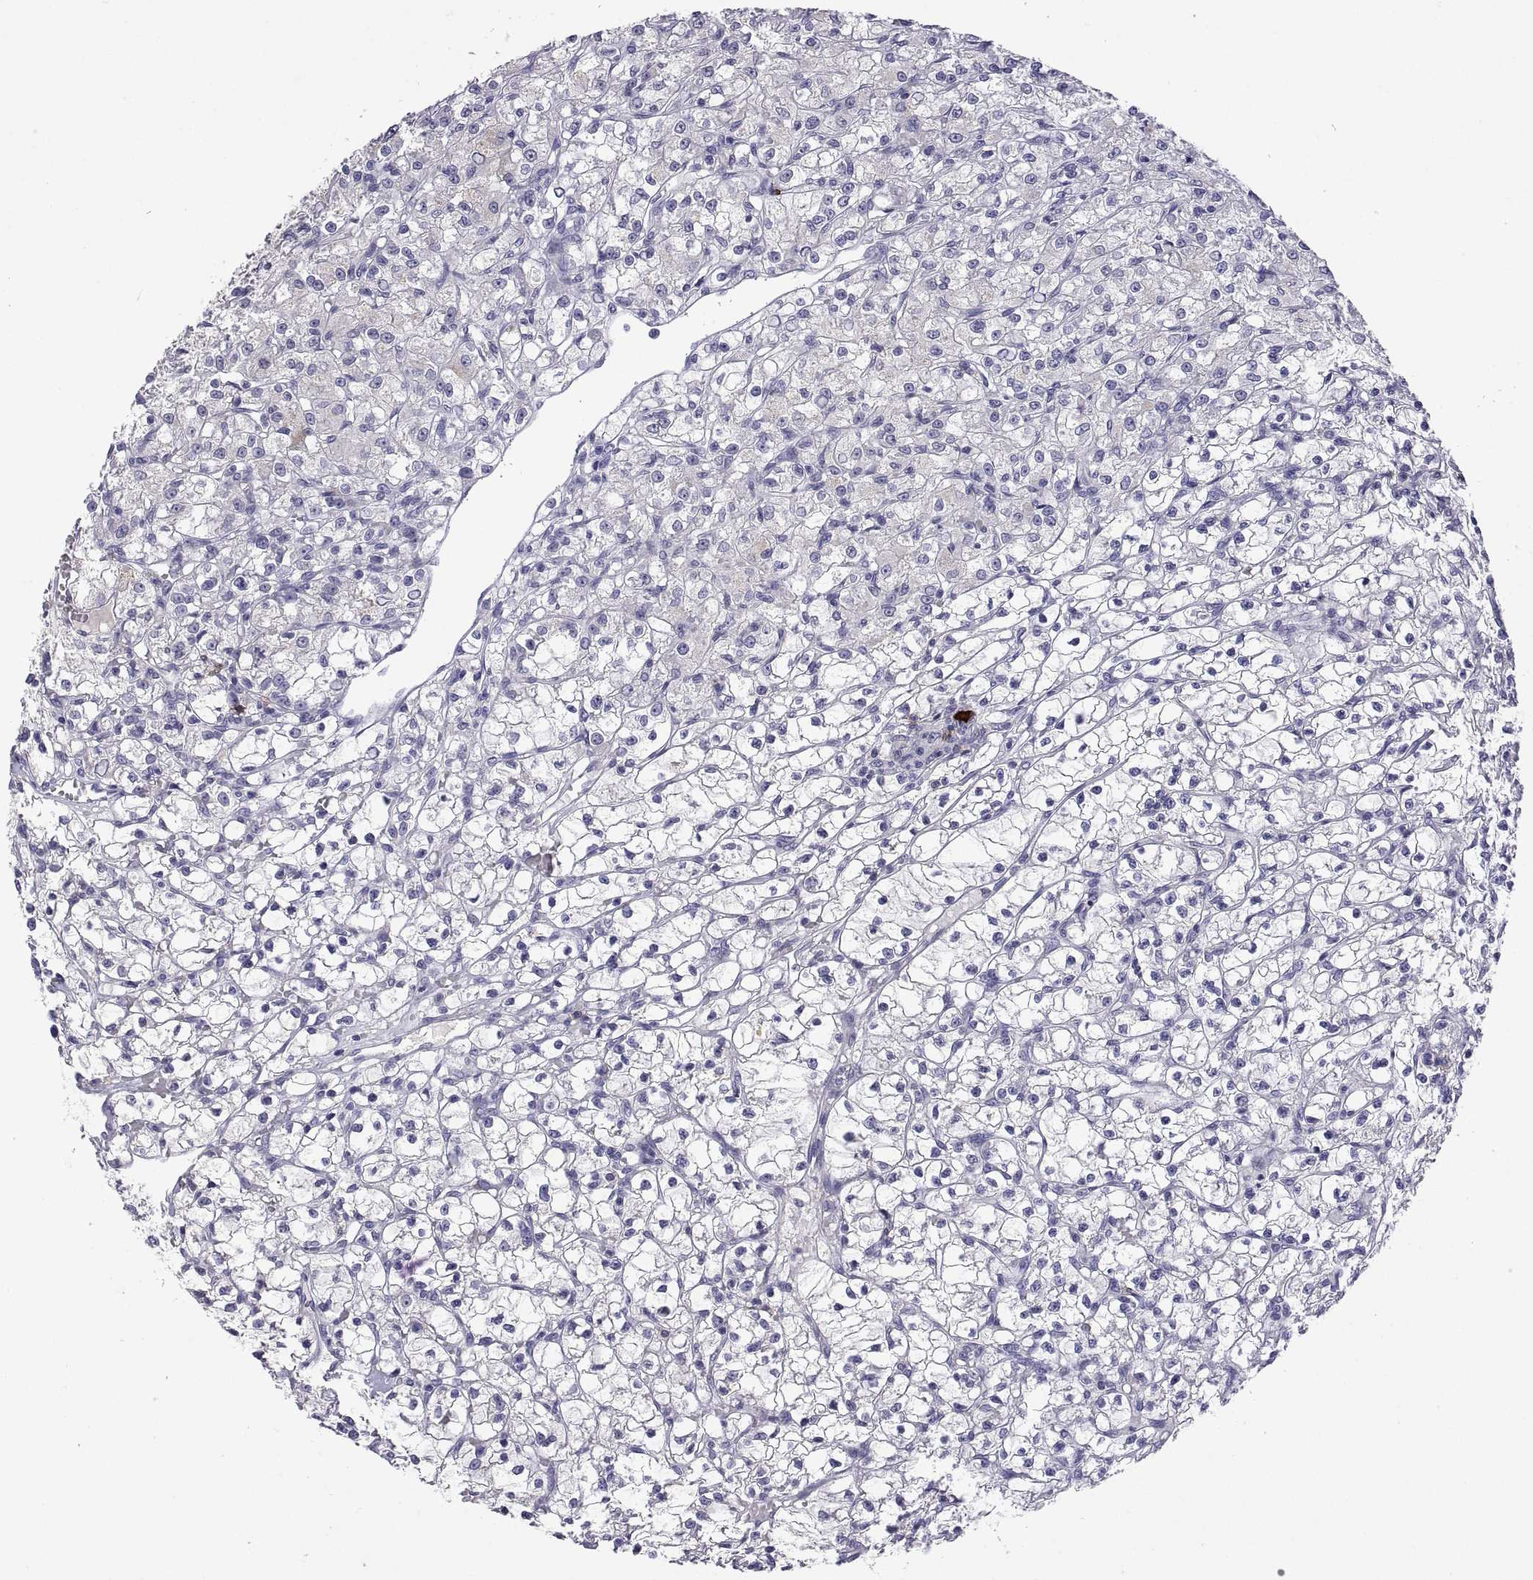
{"staining": {"intensity": "negative", "quantity": "none", "location": "none"}, "tissue": "renal cancer", "cell_type": "Tumor cells", "image_type": "cancer", "snomed": [{"axis": "morphology", "description": "Adenocarcinoma, NOS"}, {"axis": "topography", "description": "Kidney"}], "caption": "IHC of adenocarcinoma (renal) displays no staining in tumor cells.", "gene": "MS4A1", "patient": {"sex": "female", "age": 59}}